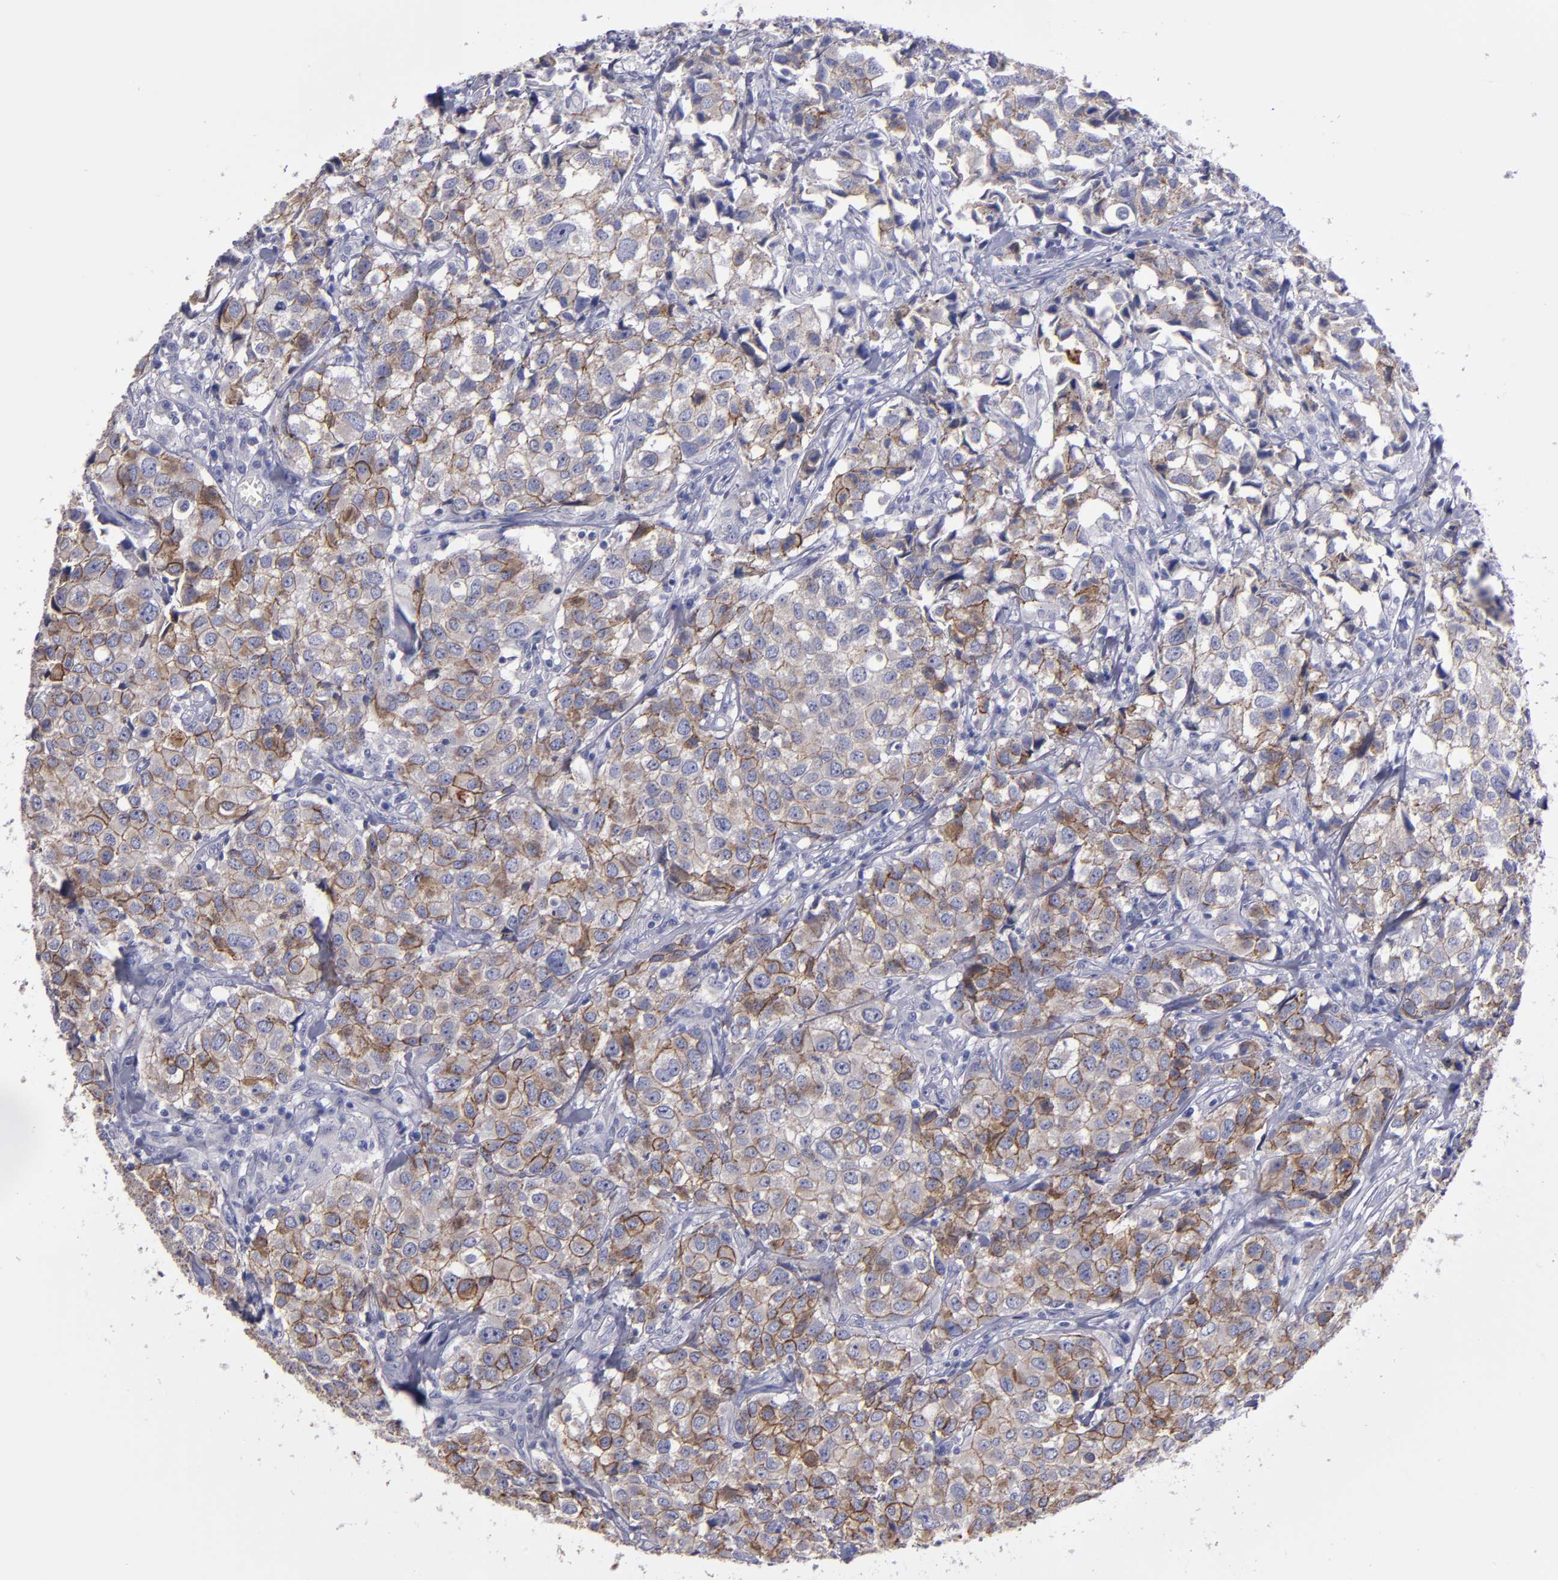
{"staining": {"intensity": "moderate", "quantity": ">75%", "location": "cytoplasmic/membranous"}, "tissue": "urothelial cancer", "cell_type": "Tumor cells", "image_type": "cancer", "snomed": [{"axis": "morphology", "description": "Urothelial carcinoma, High grade"}, {"axis": "topography", "description": "Urinary bladder"}], "caption": "A brown stain highlights moderate cytoplasmic/membranous expression of a protein in urothelial carcinoma (high-grade) tumor cells.", "gene": "CDH3", "patient": {"sex": "female", "age": 75}}